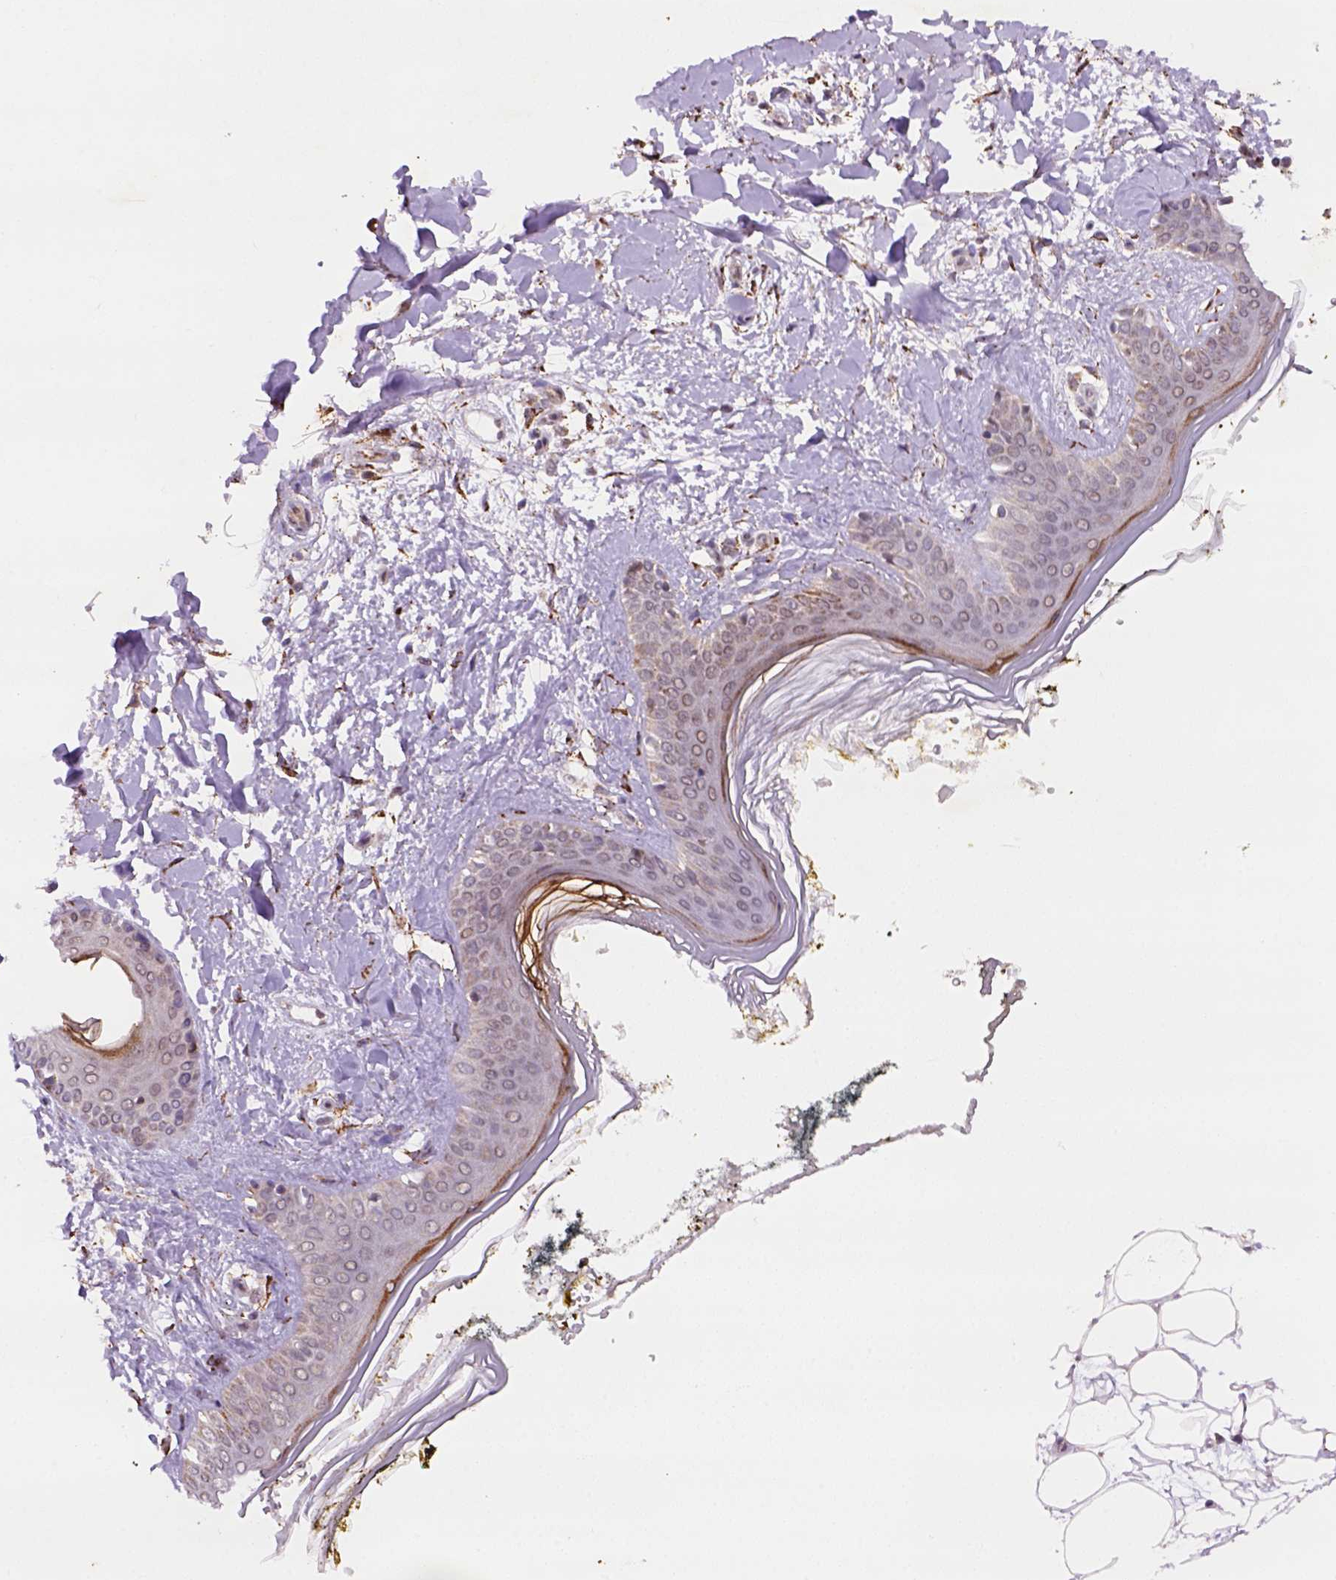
{"staining": {"intensity": "strong", "quantity": ">75%", "location": "cytoplasmic/membranous"}, "tissue": "skin", "cell_type": "Fibroblasts", "image_type": "normal", "snomed": [{"axis": "morphology", "description": "Normal tissue, NOS"}, {"axis": "topography", "description": "Skin"}], "caption": "DAB (3,3'-diaminobenzidine) immunohistochemical staining of benign skin displays strong cytoplasmic/membranous protein expression in about >75% of fibroblasts. (DAB (3,3'-diaminobenzidine) IHC with brightfield microscopy, high magnification).", "gene": "FZD7", "patient": {"sex": "female", "age": 34}}